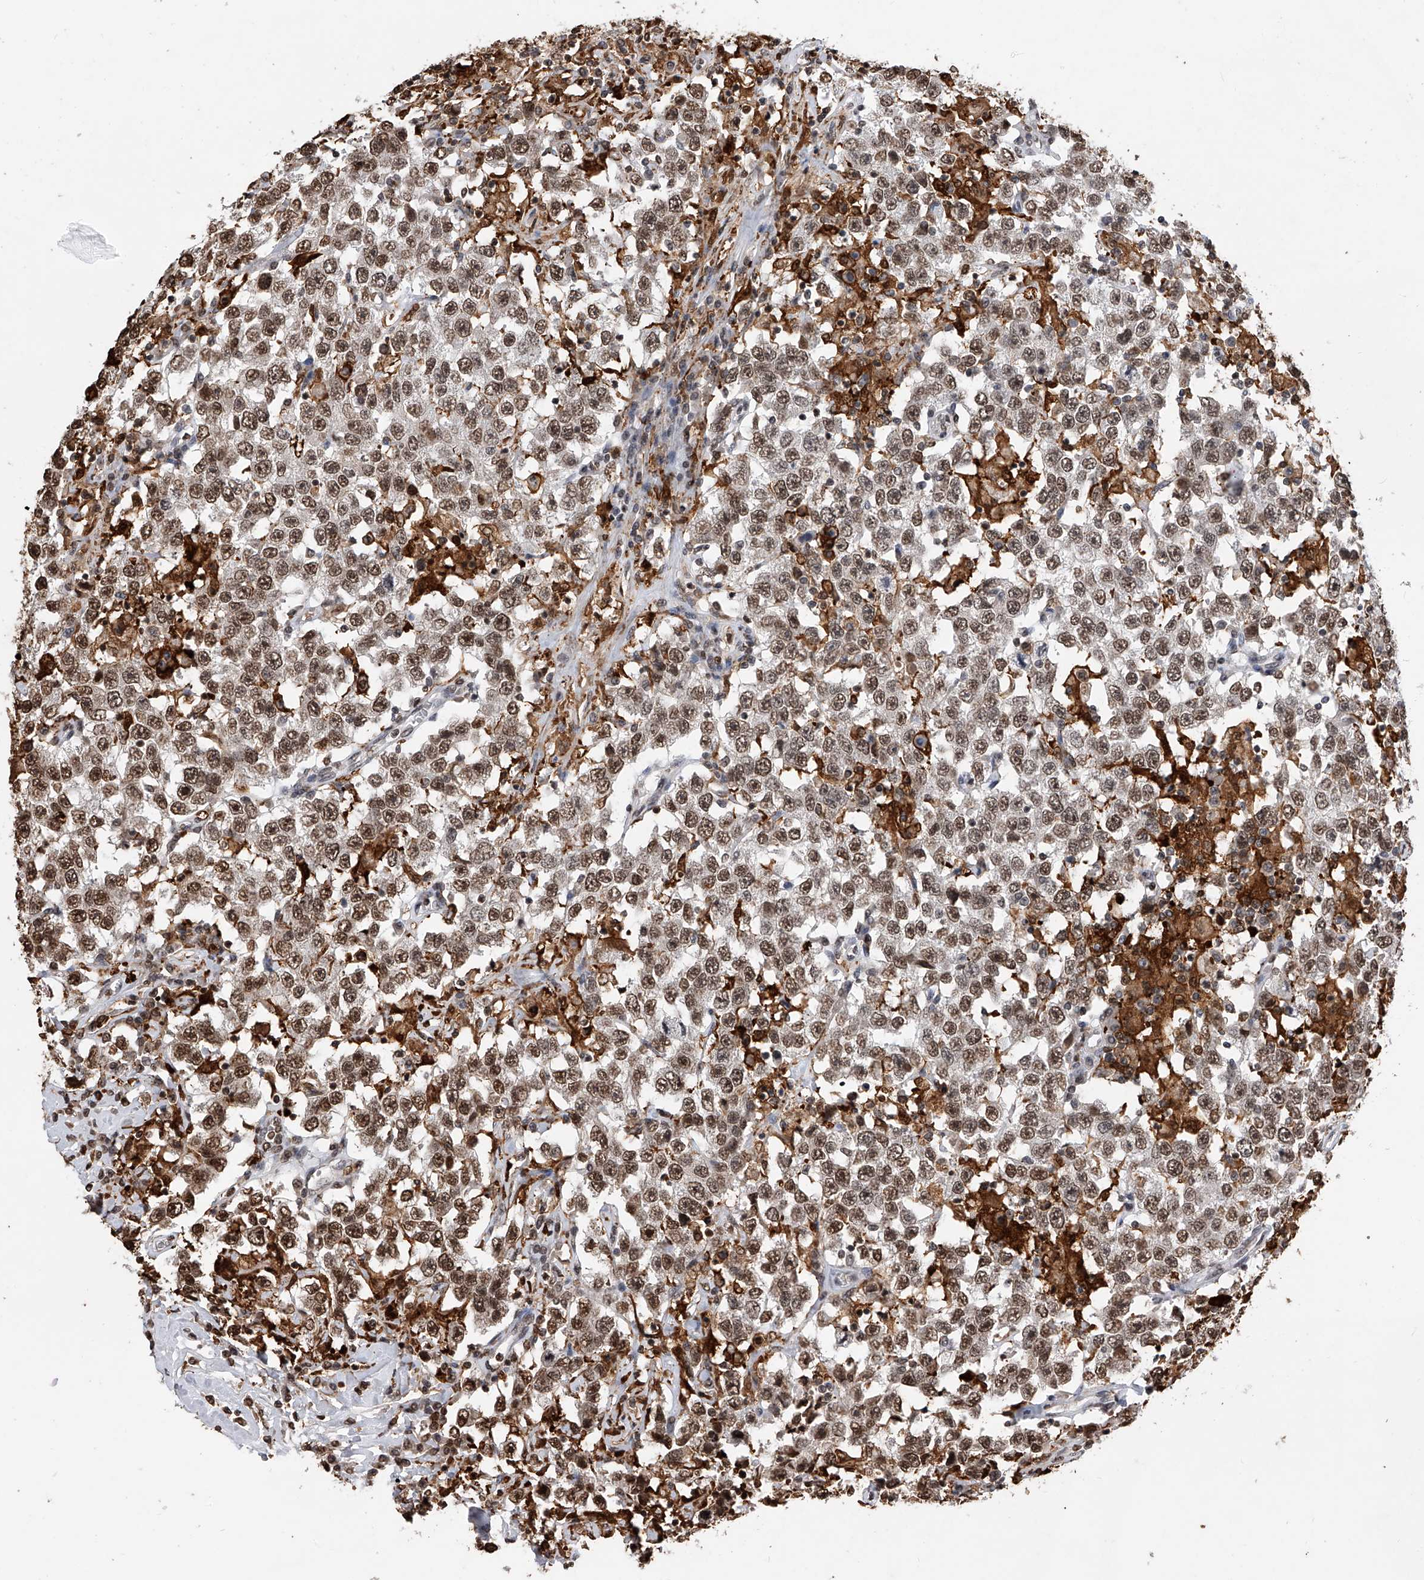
{"staining": {"intensity": "moderate", "quantity": ">75%", "location": "nuclear"}, "tissue": "testis cancer", "cell_type": "Tumor cells", "image_type": "cancer", "snomed": [{"axis": "morphology", "description": "Seminoma, NOS"}, {"axis": "topography", "description": "Testis"}], "caption": "Moderate nuclear protein staining is appreciated in about >75% of tumor cells in testis seminoma.", "gene": "CFAP410", "patient": {"sex": "male", "age": 41}}